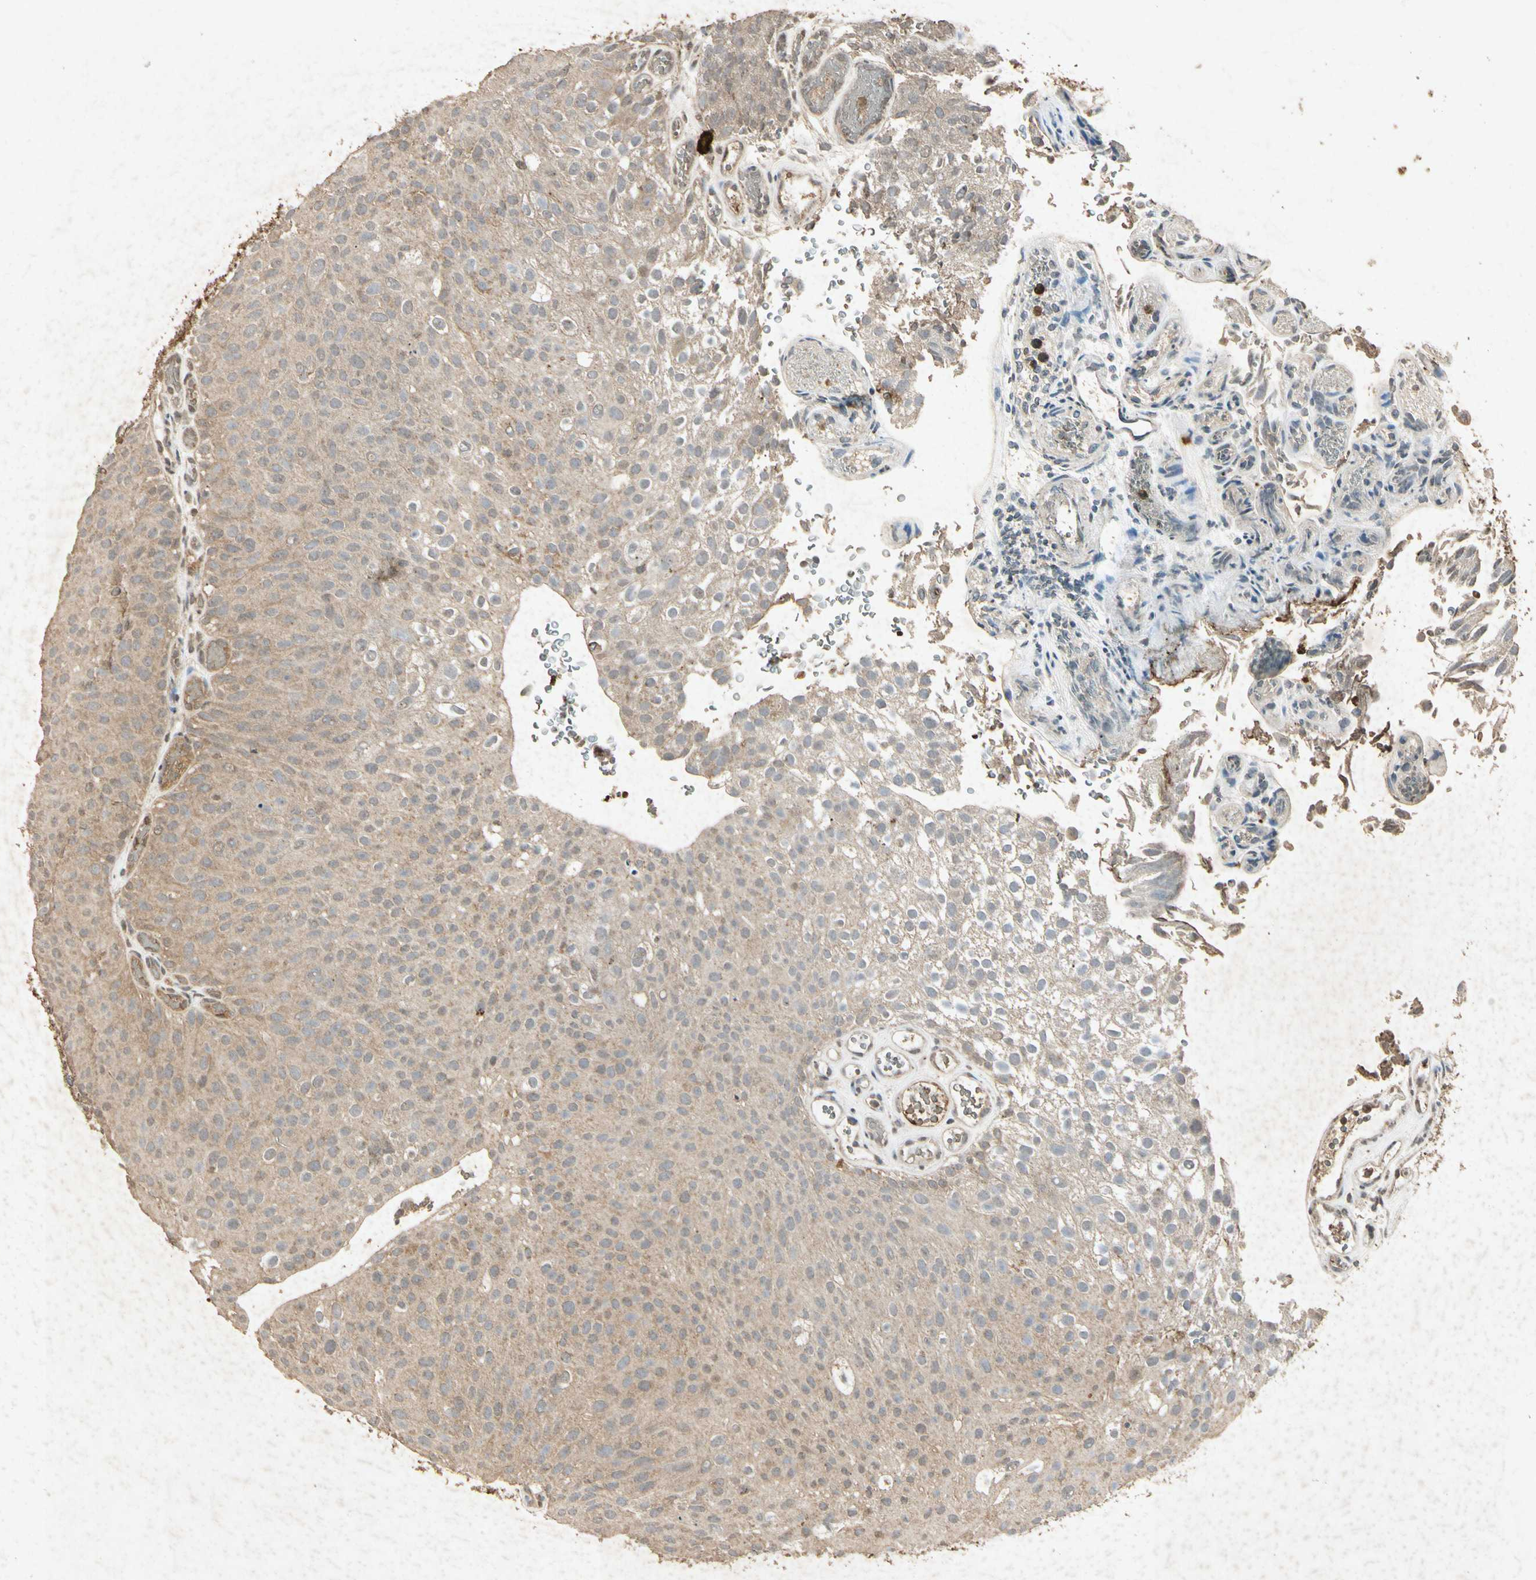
{"staining": {"intensity": "weak", "quantity": ">75%", "location": "cytoplasmic/membranous"}, "tissue": "urothelial cancer", "cell_type": "Tumor cells", "image_type": "cancer", "snomed": [{"axis": "morphology", "description": "Urothelial carcinoma, Low grade"}, {"axis": "topography", "description": "Urinary bladder"}], "caption": "Urothelial cancer tissue exhibits weak cytoplasmic/membranous positivity in approximately >75% of tumor cells", "gene": "MSRB1", "patient": {"sex": "male", "age": 78}}